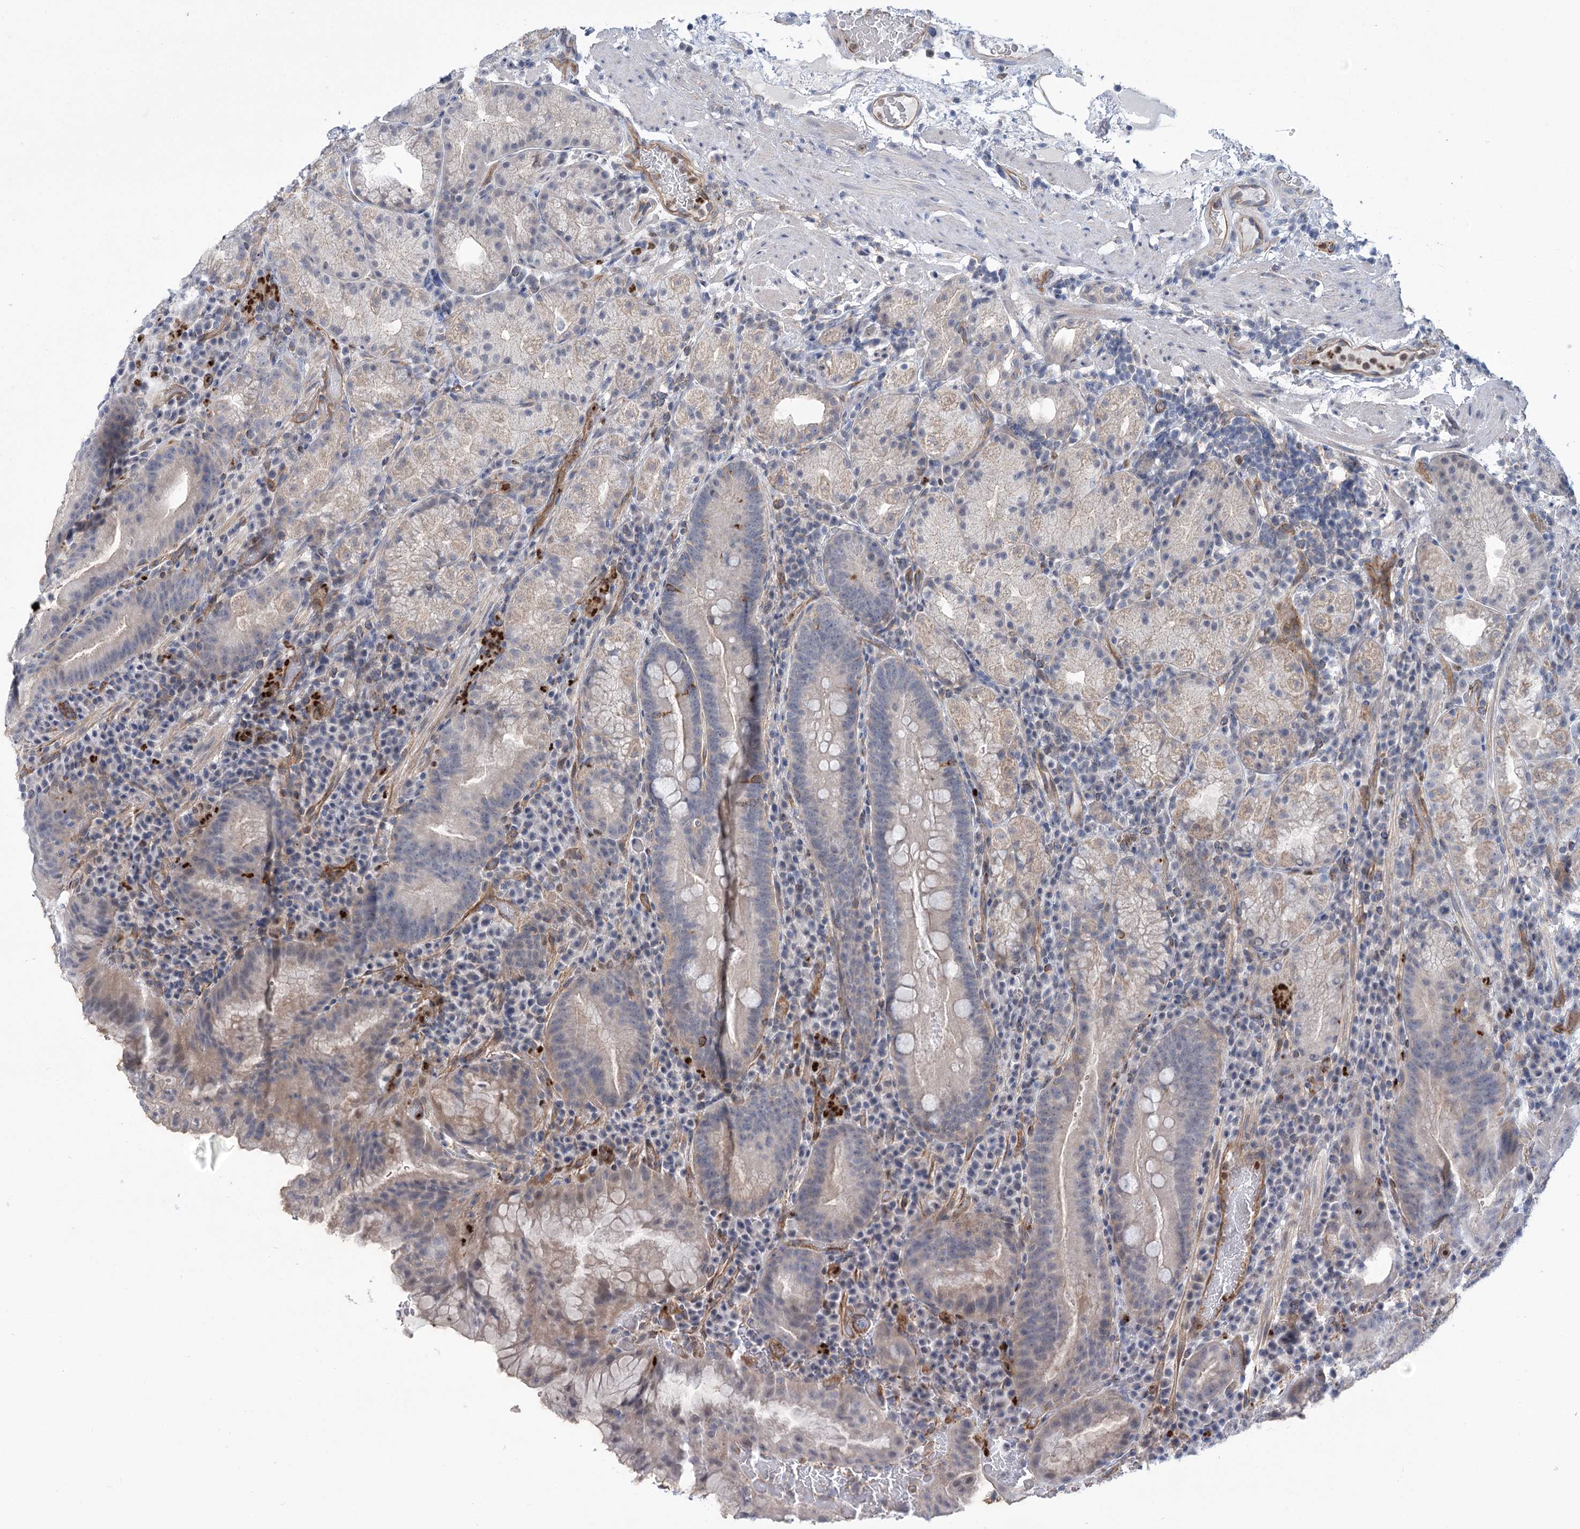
{"staining": {"intensity": "moderate", "quantity": "<25%", "location": "cytoplasmic/membranous"}, "tissue": "stomach", "cell_type": "Glandular cells", "image_type": "normal", "snomed": [{"axis": "morphology", "description": "Normal tissue, NOS"}, {"axis": "morphology", "description": "Inflammation, NOS"}, {"axis": "topography", "description": "Stomach"}], "caption": "The micrograph shows staining of normal stomach, revealing moderate cytoplasmic/membranous protein positivity (brown color) within glandular cells. (DAB (3,3'-diaminobenzidine) IHC, brown staining for protein, blue staining for nuclei).", "gene": "THAP6", "patient": {"sex": "male", "age": 79}}